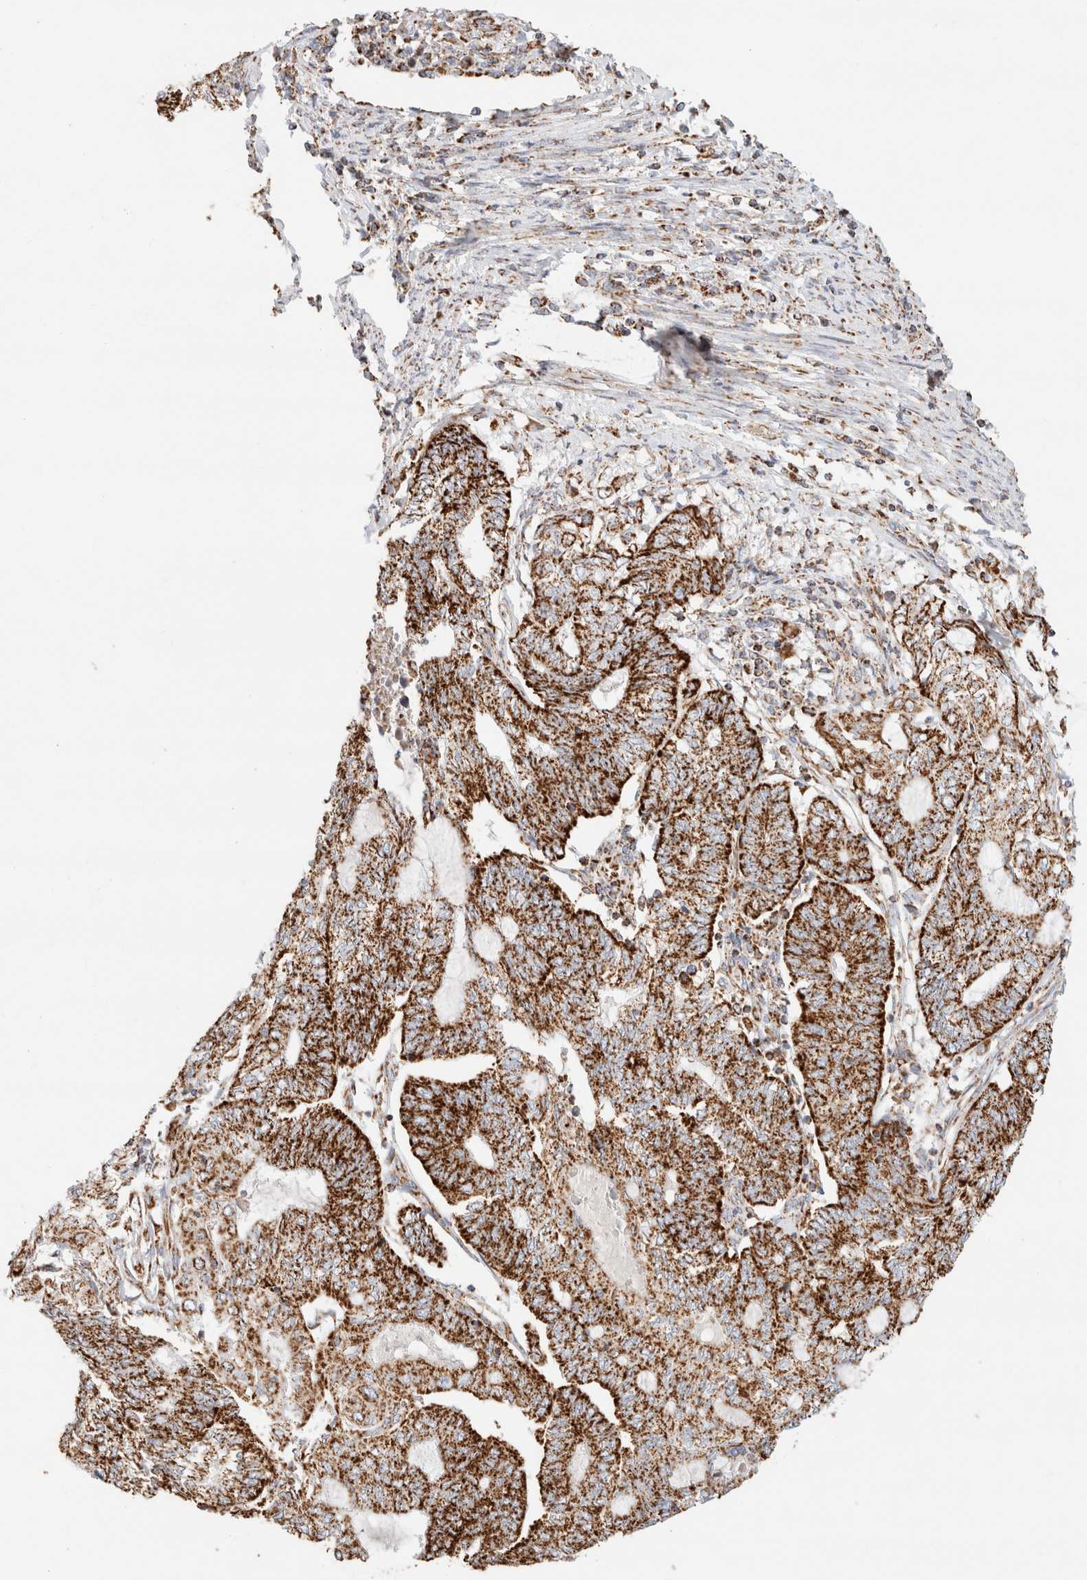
{"staining": {"intensity": "strong", "quantity": ">75%", "location": "cytoplasmic/membranous"}, "tissue": "endometrial cancer", "cell_type": "Tumor cells", "image_type": "cancer", "snomed": [{"axis": "morphology", "description": "Adenocarcinoma, NOS"}, {"axis": "topography", "description": "Uterus"}, {"axis": "topography", "description": "Endometrium"}], "caption": "IHC micrograph of neoplastic tissue: human endometrial adenocarcinoma stained using immunohistochemistry (IHC) exhibits high levels of strong protein expression localized specifically in the cytoplasmic/membranous of tumor cells, appearing as a cytoplasmic/membranous brown color.", "gene": "PHB2", "patient": {"sex": "female", "age": 70}}